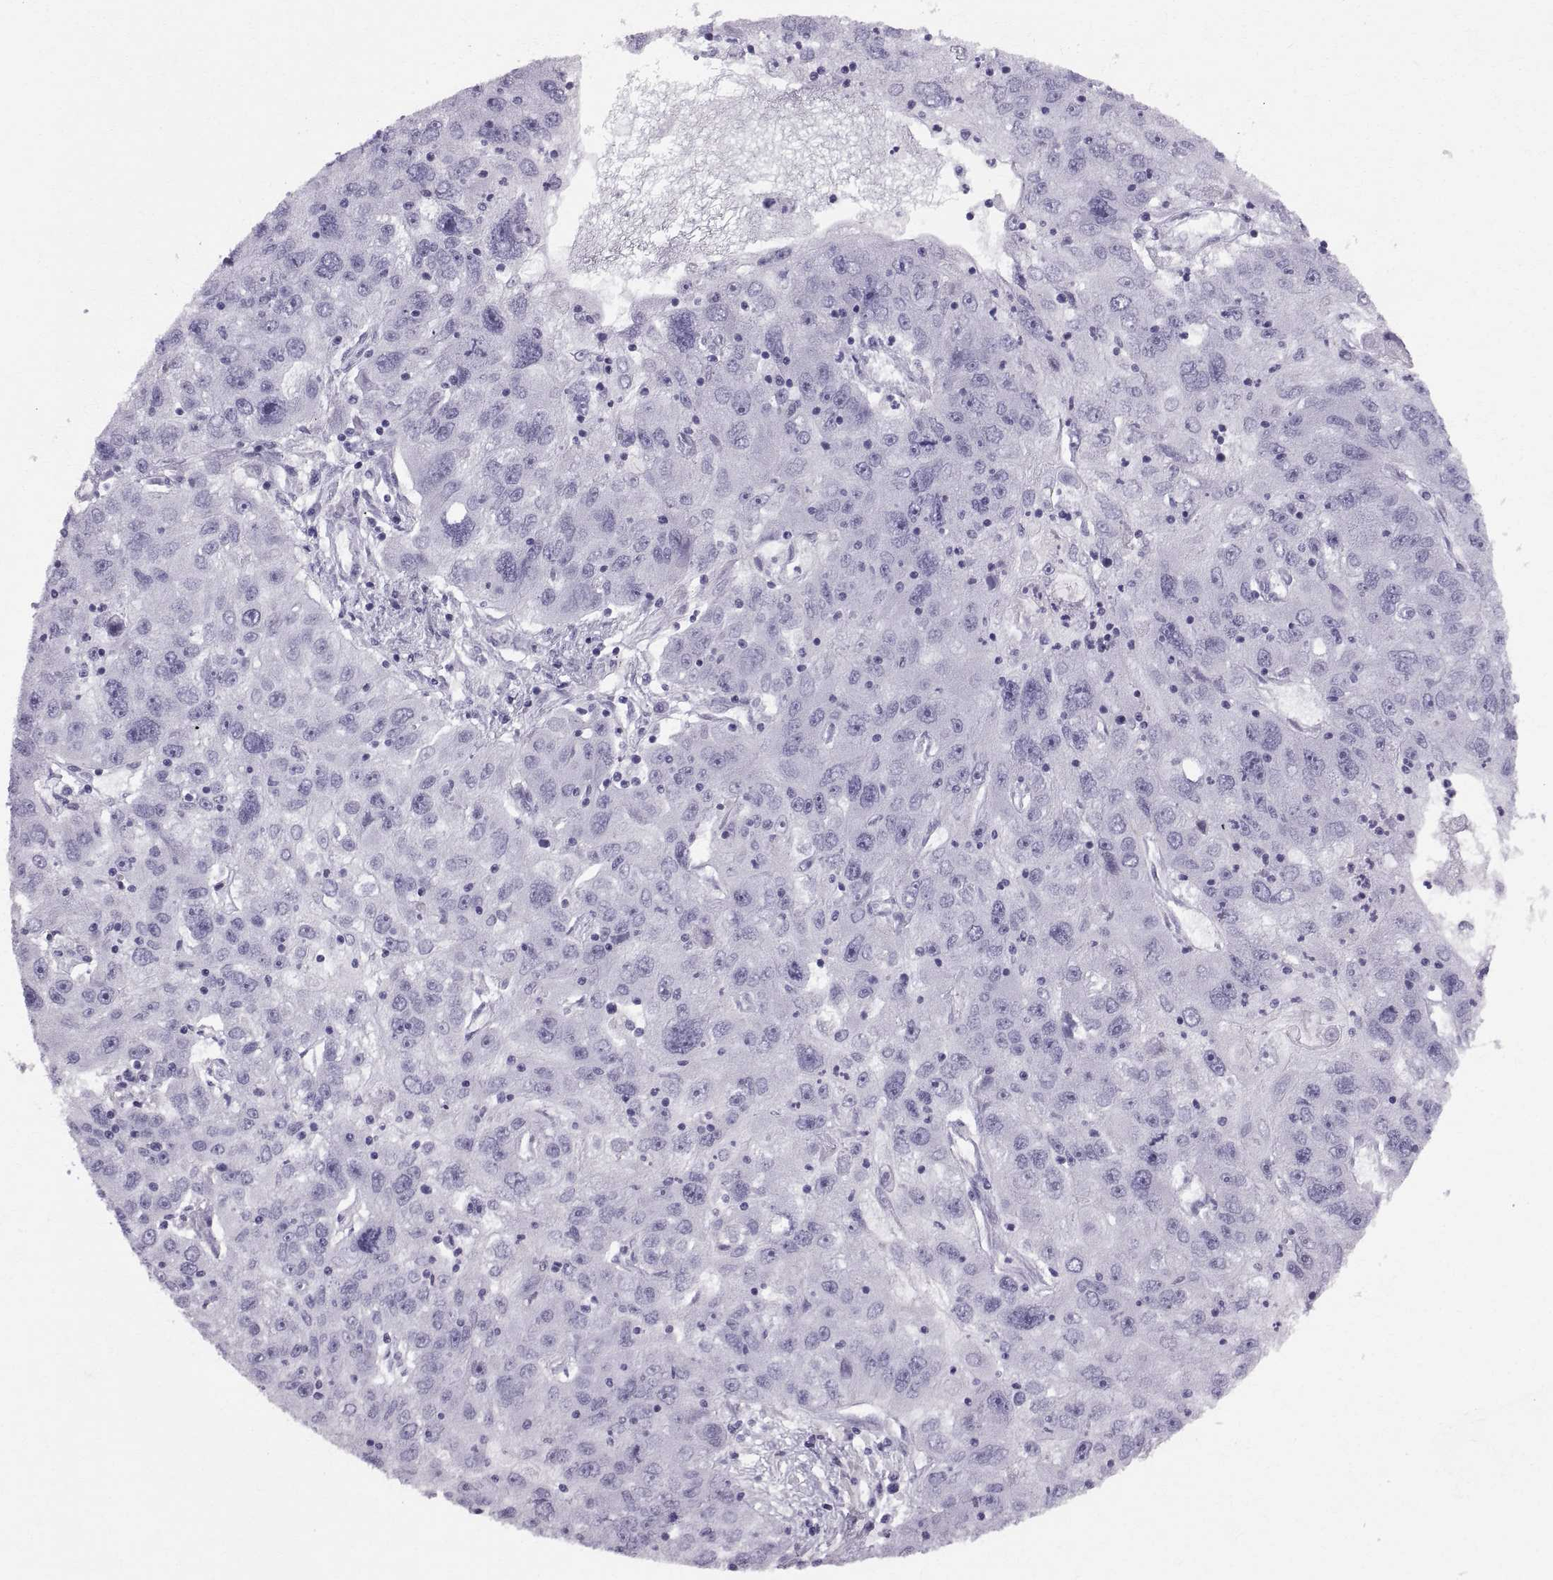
{"staining": {"intensity": "negative", "quantity": "none", "location": "none"}, "tissue": "stomach cancer", "cell_type": "Tumor cells", "image_type": "cancer", "snomed": [{"axis": "morphology", "description": "Adenocarcinoma, NOS"}, {"axis": "topography", "description": "Stomach"}], "caption": "An immunohistochemistry (IHC) photomicrograph of stomach cancer is shown. There is no staining in tumor cells of stomach cancer.", "gene": "SLC22A6", "patient": {"sex": "male", "age": 56}}